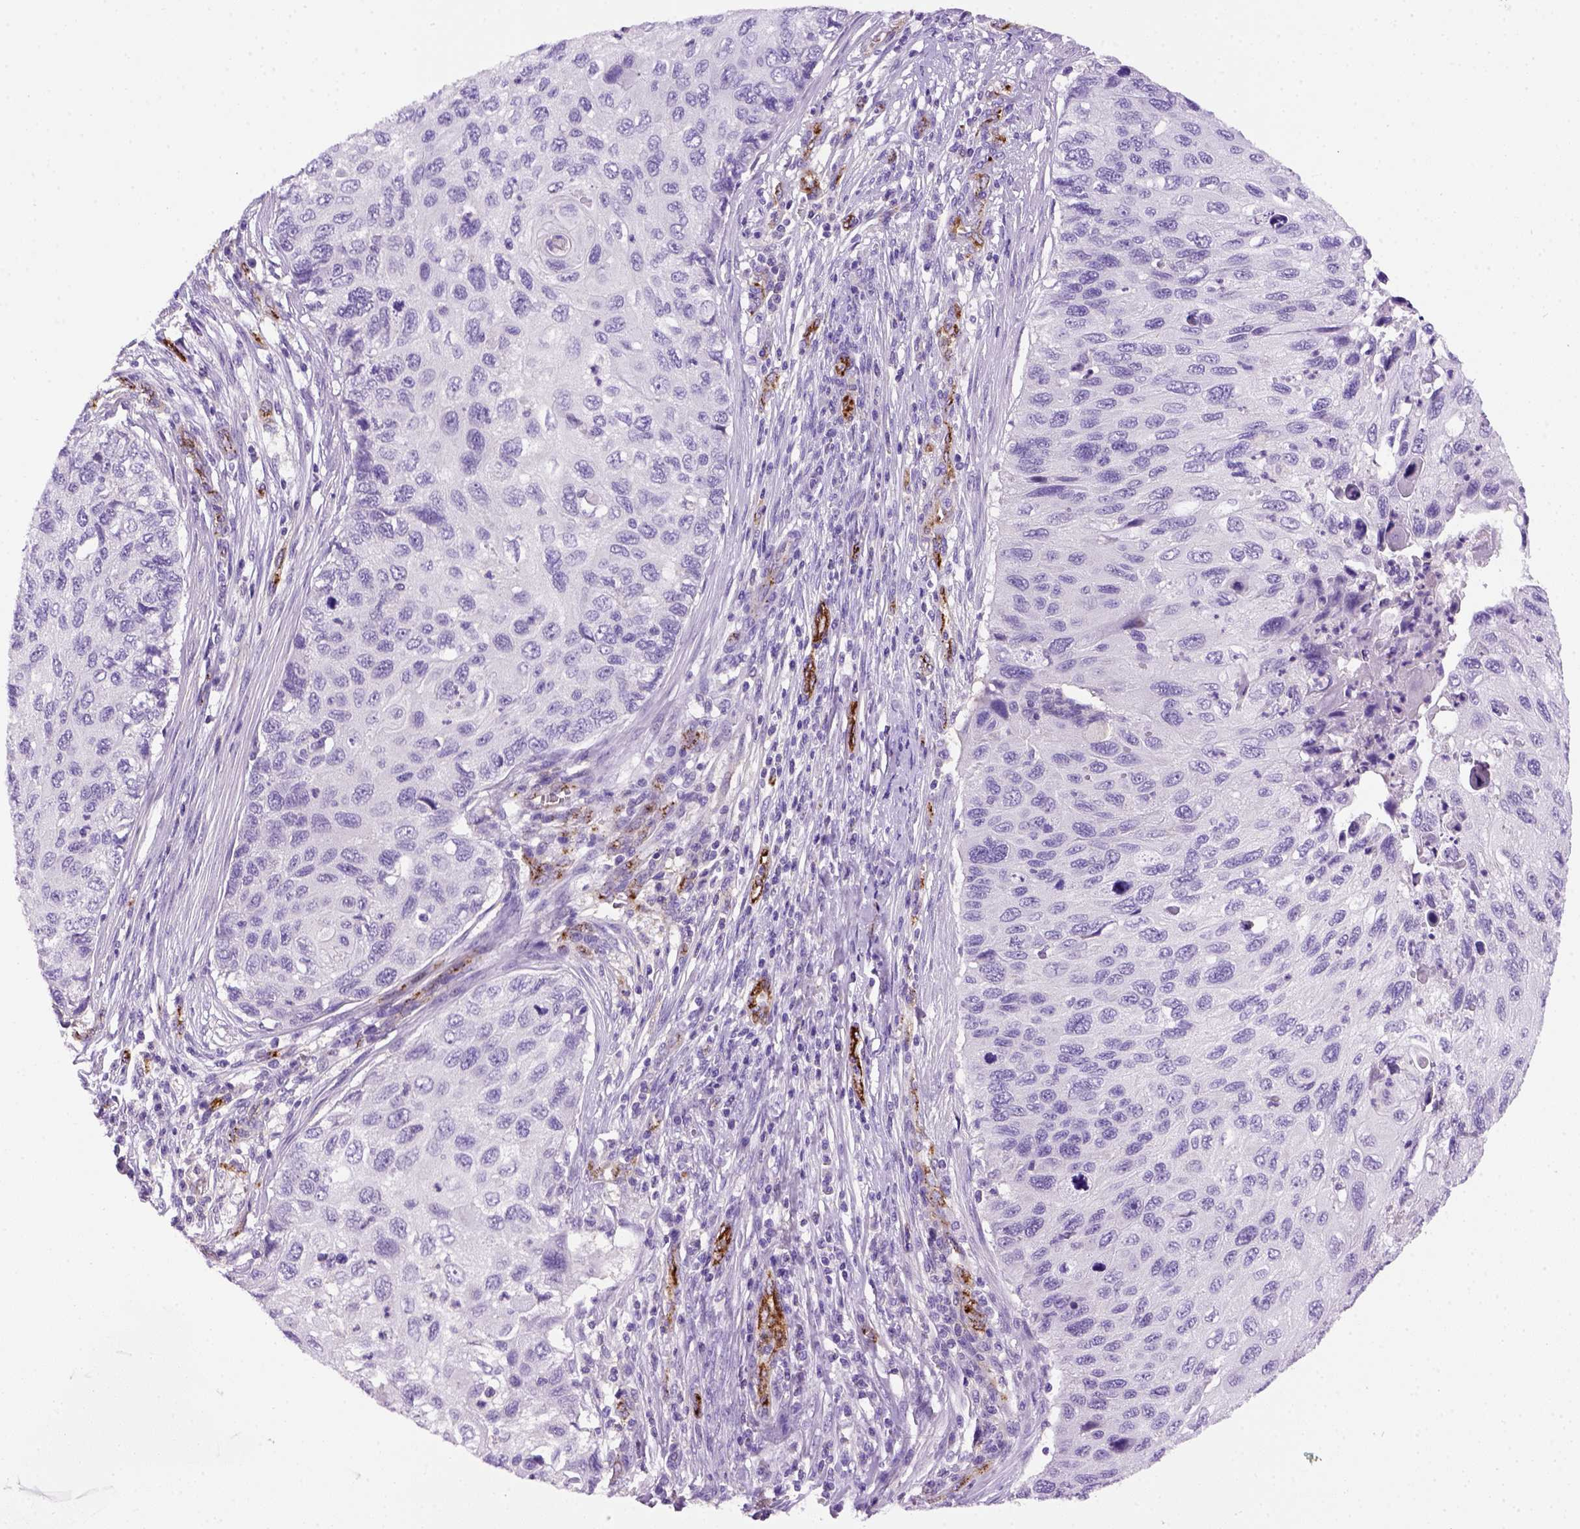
{"staining": {"intensity": "negative", "quantity": "none", "location": "none"}, "tissue": "cervical cancer", "cell_type": "Tumor cells", "image_type": "cancer", "snomed": [{"axis": "morphology", "description": "Squamous cell carcinoma, NOS"}, {"axis": "topography", "description": "Cervix"}], "caption": "Cervical cancer (squamous cell carcinoma) stained for a protein using immunohistochemistry exhibits no positivity tumor cells.", "gene": "VWF", "patient": {"sex": "female", "age": 70}}